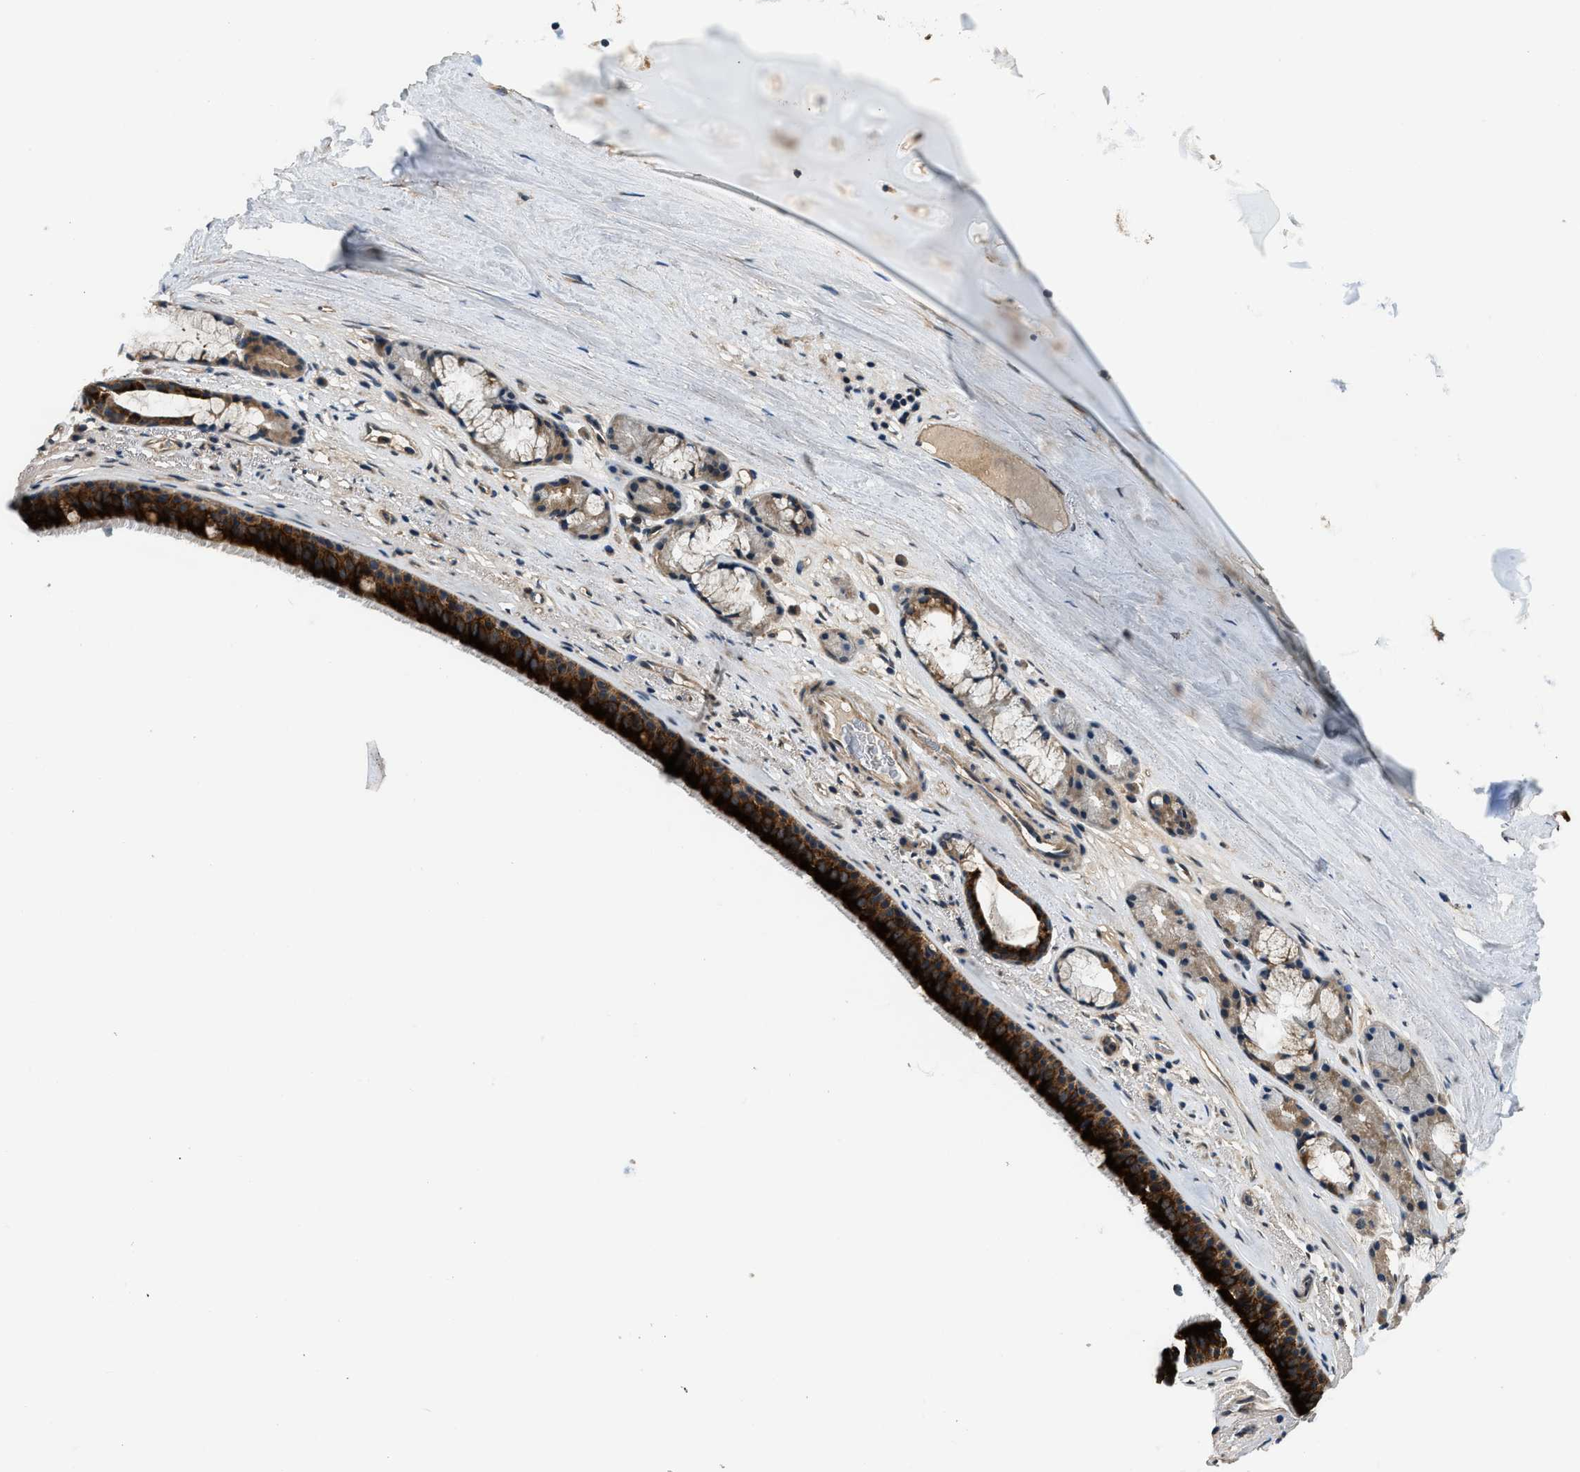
{"staining": {"intensity": "strong", "quantity": ">75%", "location": "cytoplasmic/membranous"}, "tissue": "bronchus", "cell_type": "Respiratory epithelial cells", "image_type": "normal", "snomed": [{"axis": "morphology", "description": "Normal tissue, NOS"}, {"axis": "topography", "description": "Cartilage tissue"}], "caption": "The immunohistochemical stain shows strong cytoplasmic/membranous expression in respiratory epithelial cells of benign bronchus. (IHC, brightfield microscopy, high magnification).", "gene": "IL3RA", "patient": {"sex": "female", "age": 63}}